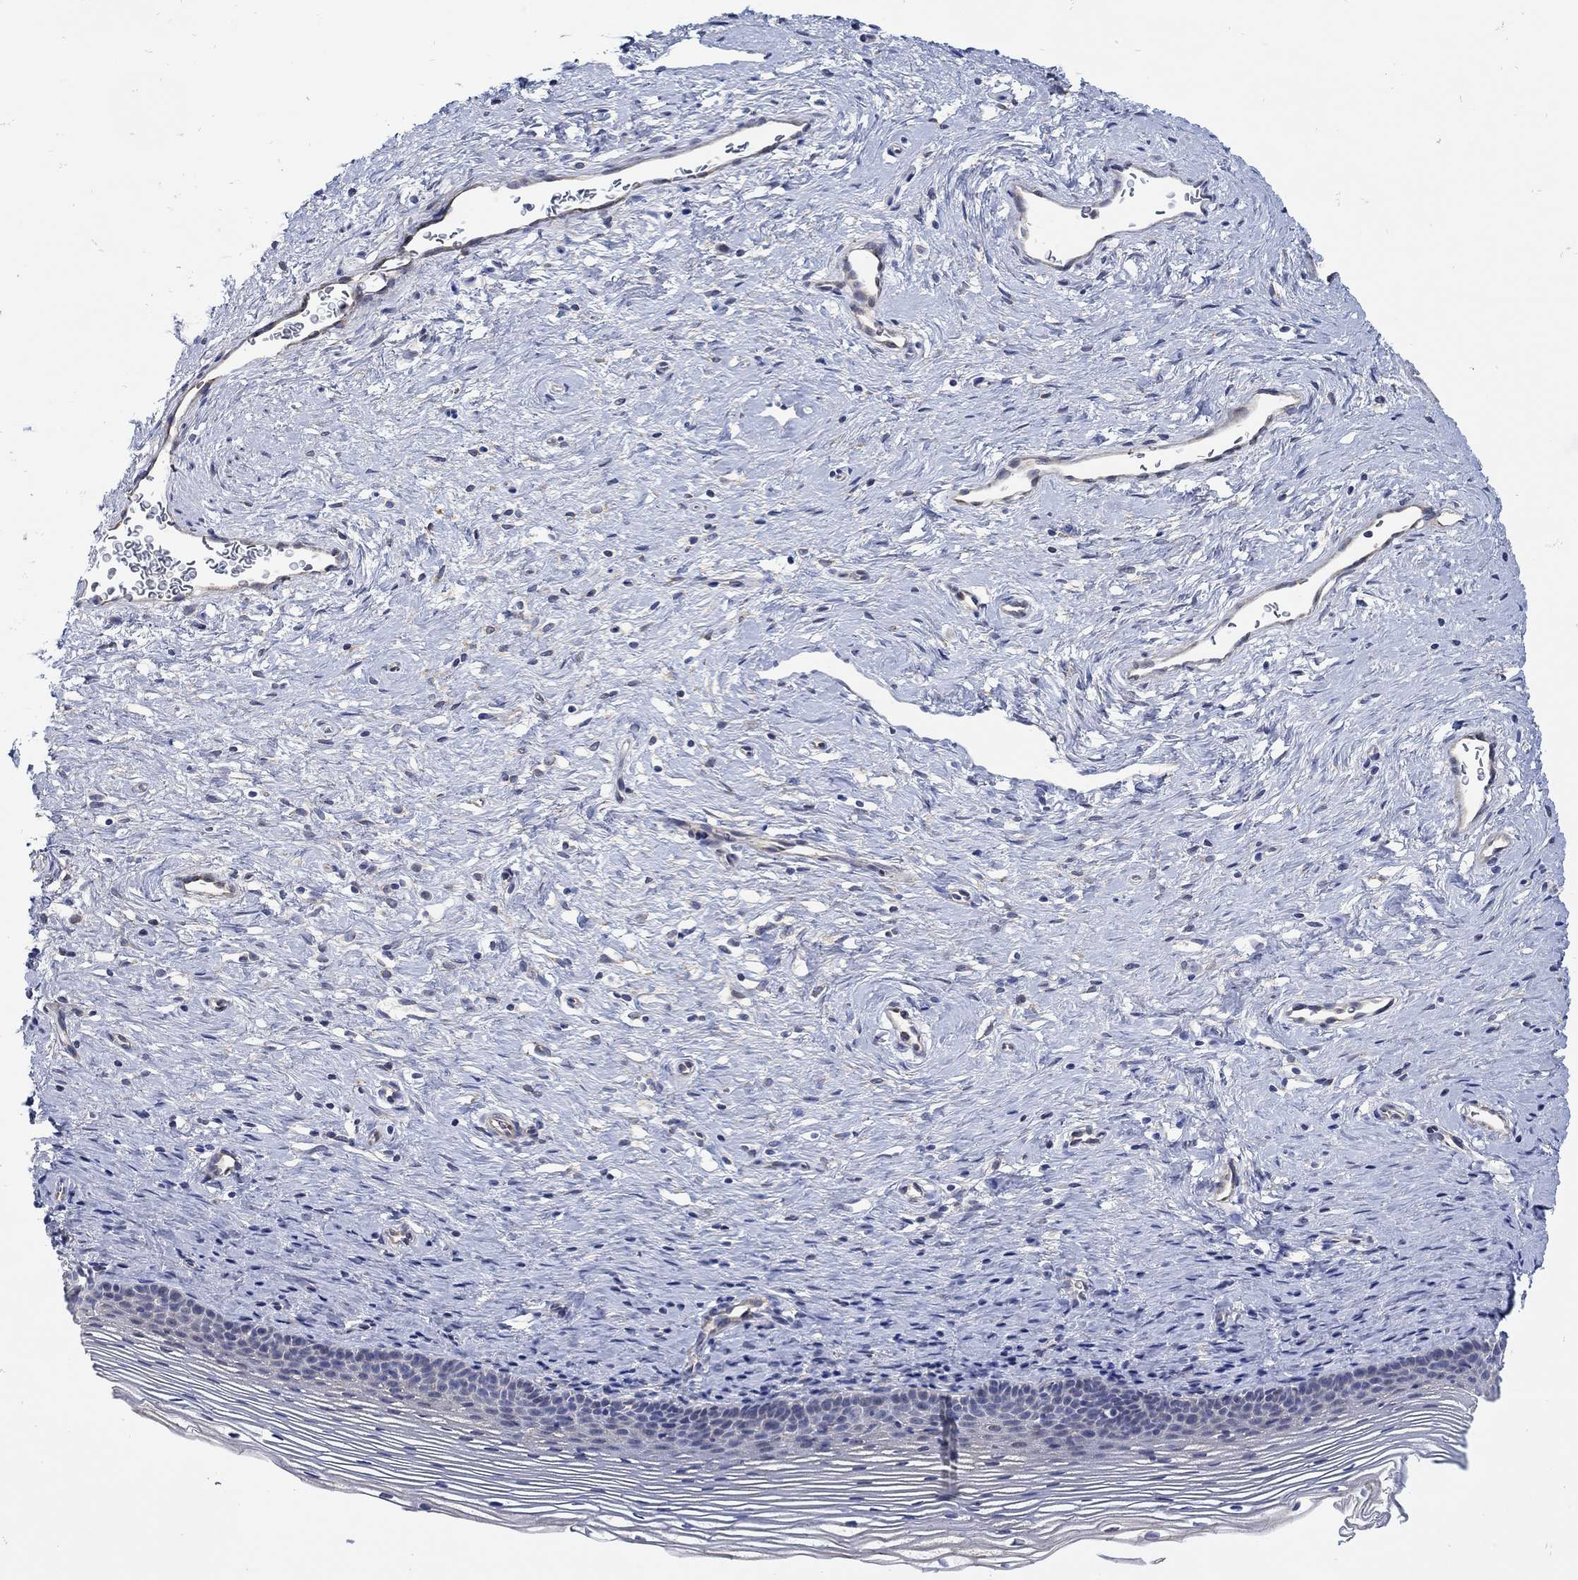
{"staining": {"intensity": "negative", "quantity": "none", "location": "none"}, "tissue": "cervix", "cell_type": "Glandular cells", "image_type": "normal", "snomed": [{"axis": "morphology", "description": "Normal tissue, NOS"}, {"axis": "topography", "description": "Cervix"}], "caption": "This is an immunohistochemistry (IHC) image of unremarkable cervix. There is no expression in glandular cells.", "gene": "TEKT3", "patient": {"sex": "female", "age": 39}}